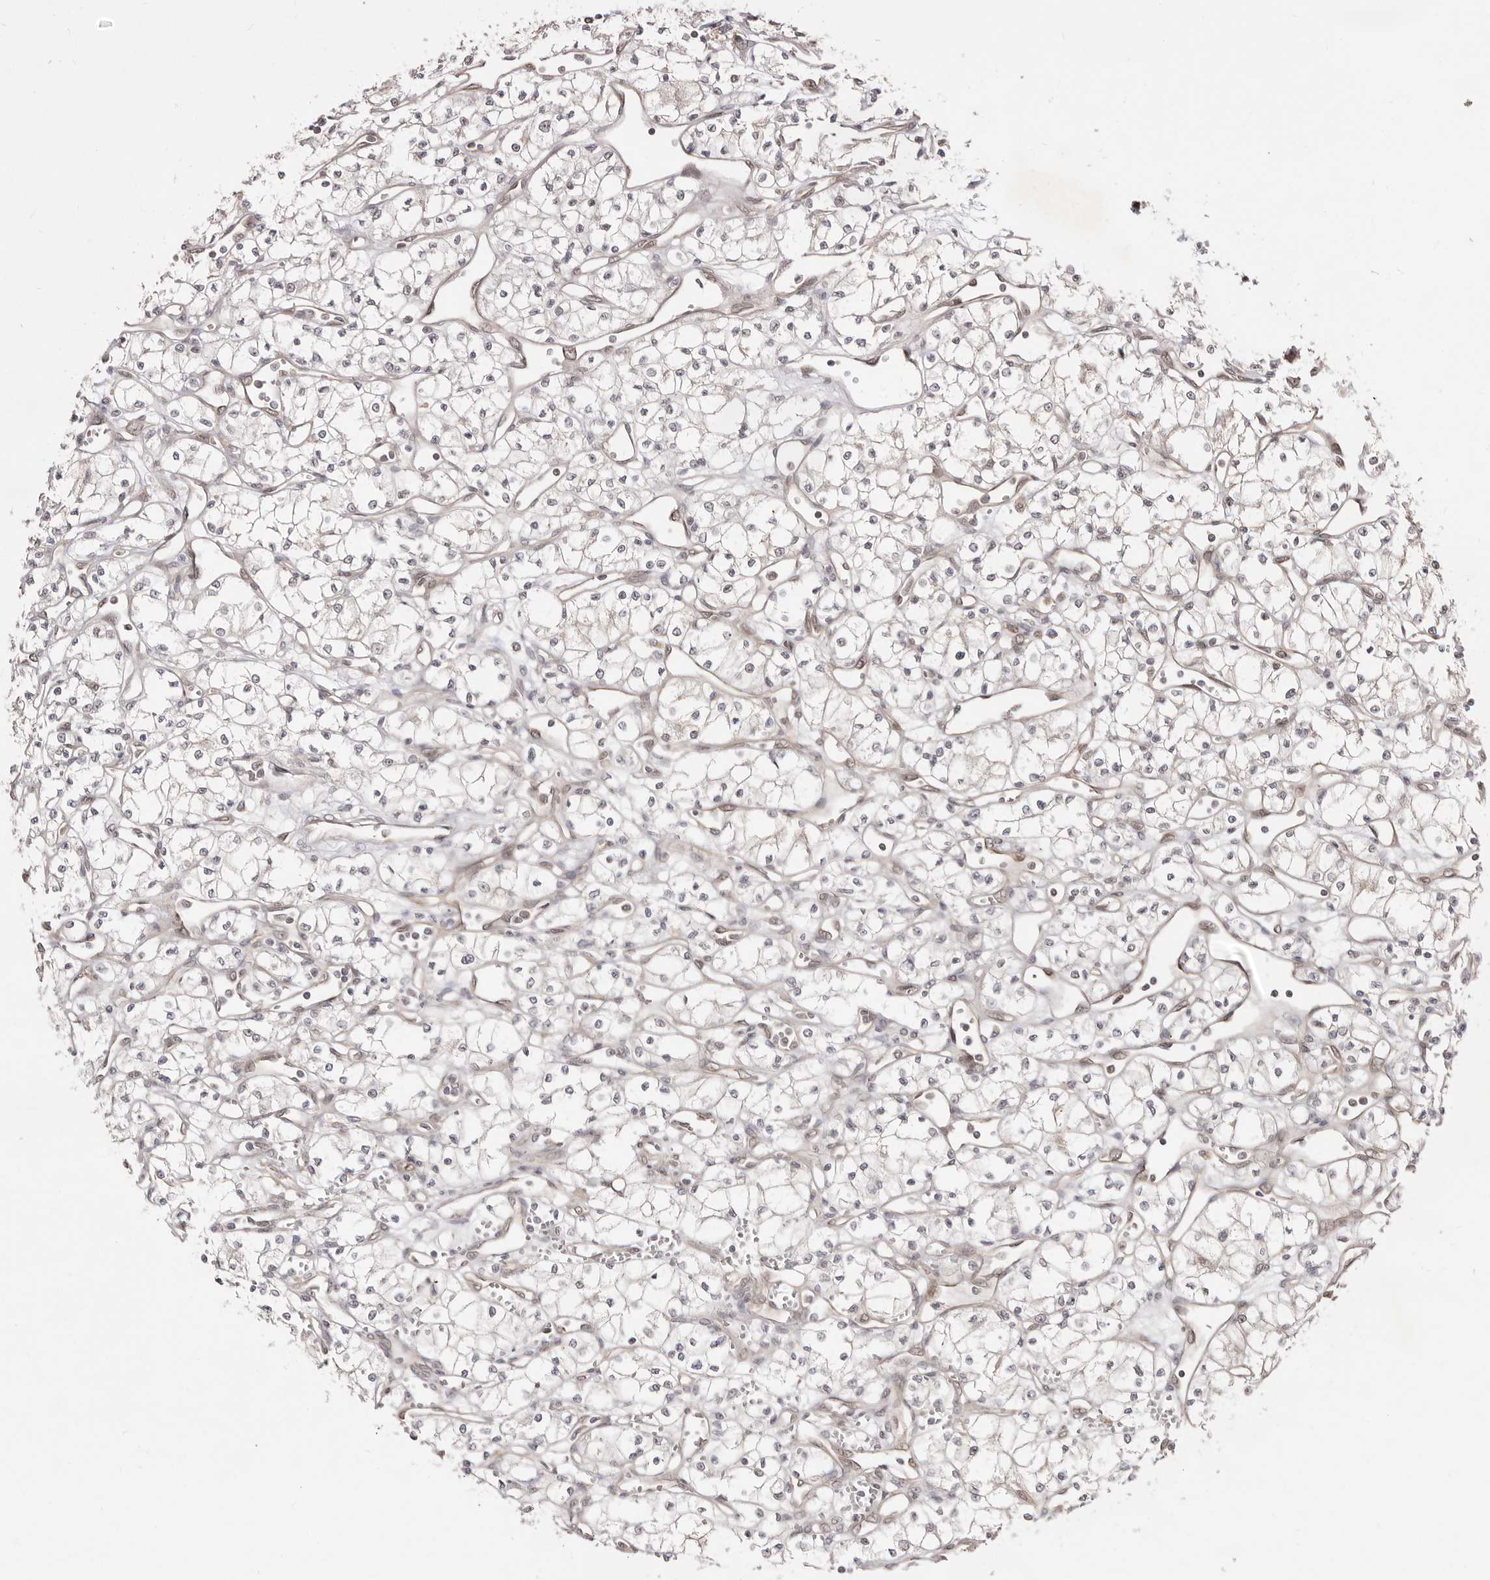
{"staining": {"intensity": "negative", "quantity": "none", "location": "none"}, "tissue": "renal cancer", "cell_type": "Tumor cells", "image_type": "cancer", "snomed": [{"axis": "morphology", "description": "Adenocarcinoma, NOS"}, {"axis": "topography", "description": "Kidney"}], "caption": "Renal cancer was stained to show a protein in brown. There is no significant expression in tumor cells. (Stains: DAB (3,3'-diaminobenzidine) immunohistochemistry with hematoxylin counter stain, Microscopy: brightfield microscopy at high magnification).", "gene": "LCORL", "patient": {"sex": "male", "age": 59}}